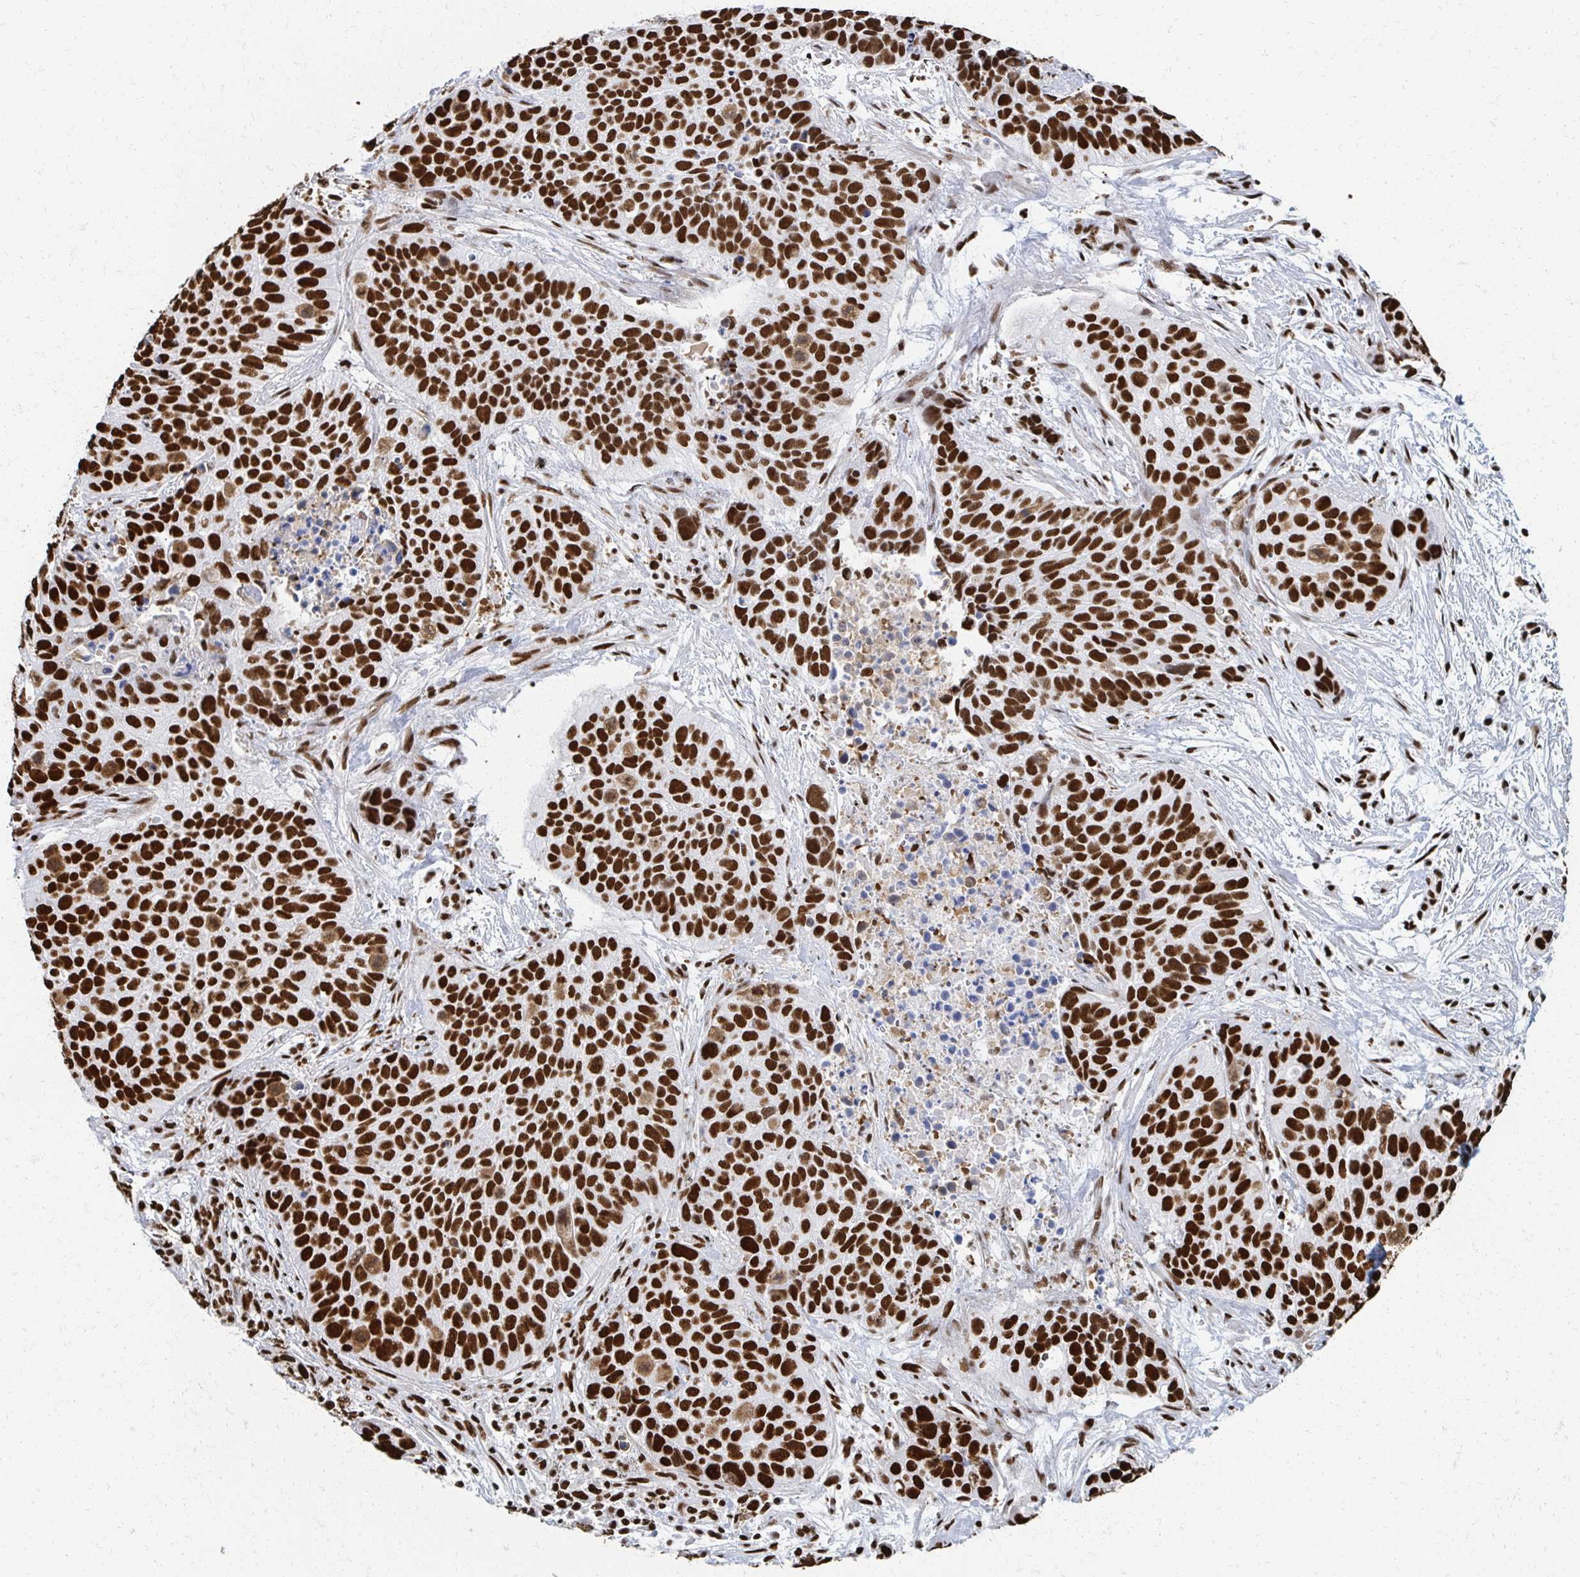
{"staining": {"intensity": "strong", "quantity": ">75%", "location": "nuclear"}, "tissue": "lung cancer", "cell_type": "Tumor cells", "image_type": "cancer", "snomed": [{"axis": "morphology", "description": "Squamous cell carcinoma, NOS"}, {"axis": "topography", "description": "Lung"}], "caption": "Protein staining of lung cancer (squamous cell carcinoma) tissue shows strong nuclear positivity in about >75% of tumor cells.", "gene": "RBBP7", "patient": {"sex": "male", "age": 62}}